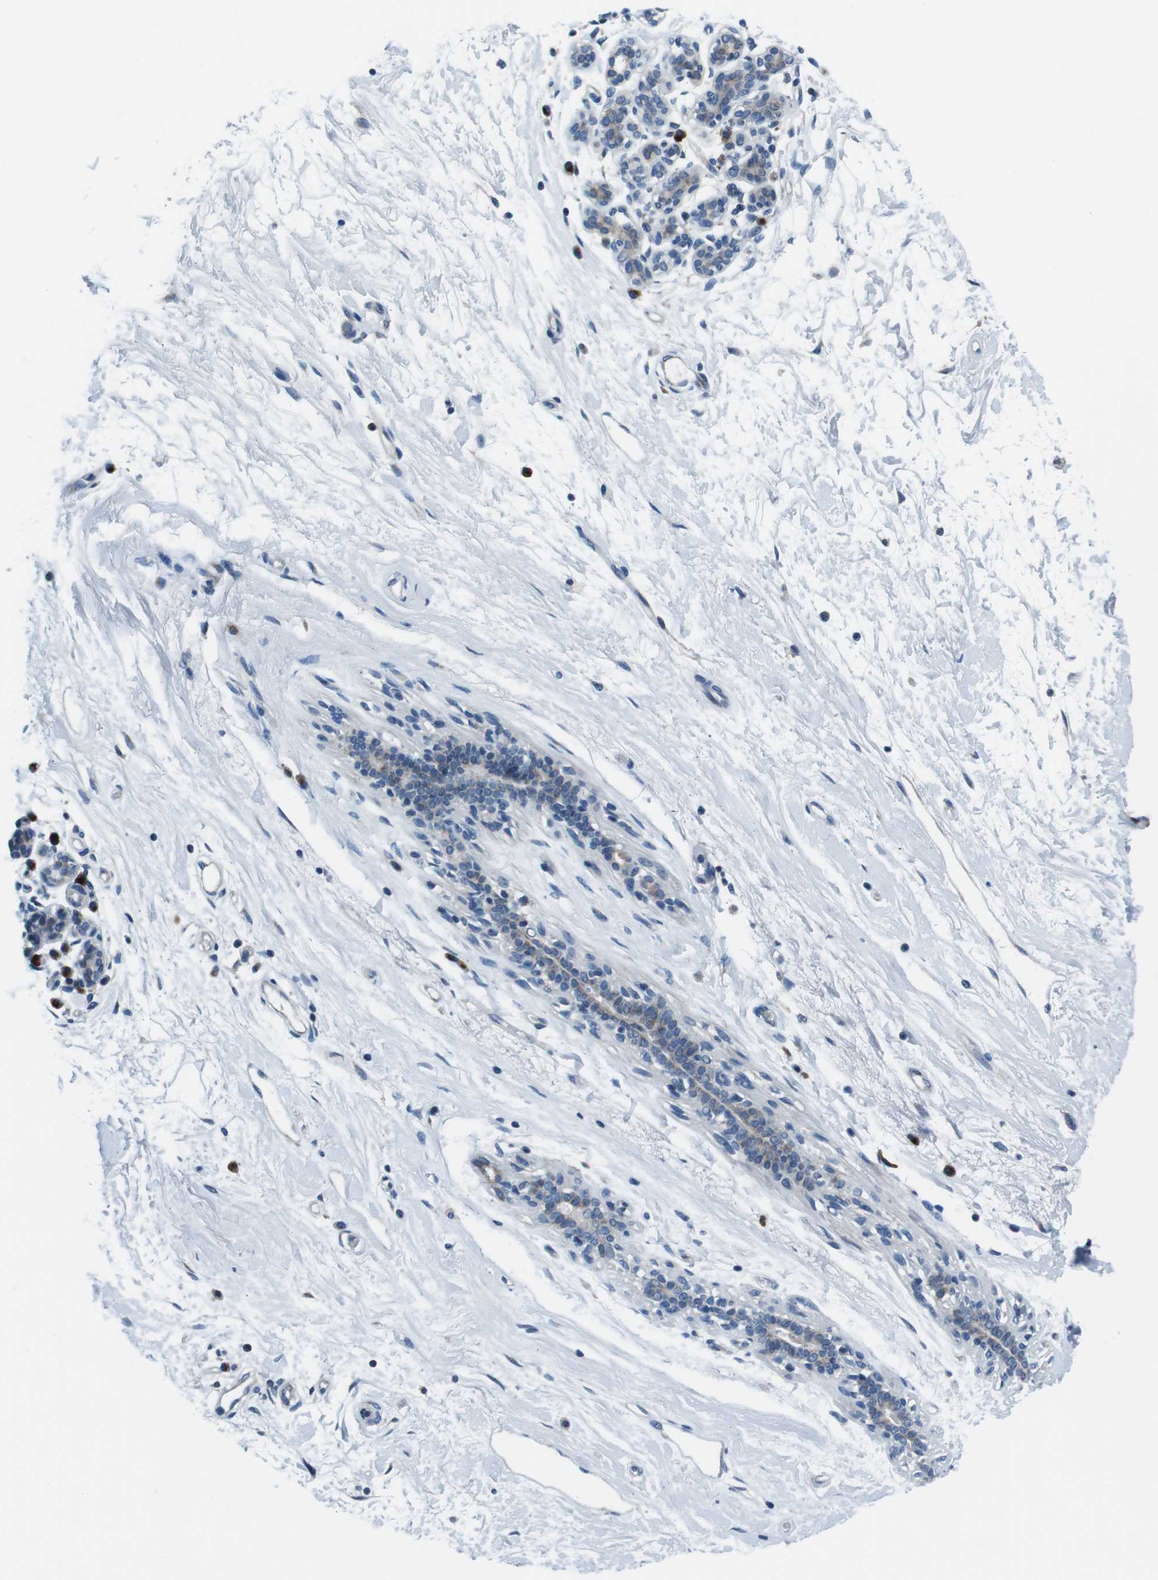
{"staining": {"intensity": "negative", "quantity": "none", "location": "none"}, "tissue": "breast", "cell_type": "Adipocytes", "image_type": "normal", "snomed": [{"axis": "morphology", "description": "Normal tissue, NOS"}, {"axis": "morphology", "description": "Lobular carcinoma"}, {"axis": "topography", "description": "Breast"}], "caption": "Adipocytes are negative for brown protein staining in benign breast. (DAB (3,3'-diaminobenzidine) immunohistochemistry (IHC) visualized using brightfield microscopy, high magnification).", "gene": "NUCB2", "patient": {"sex": "female", "age": 59}}